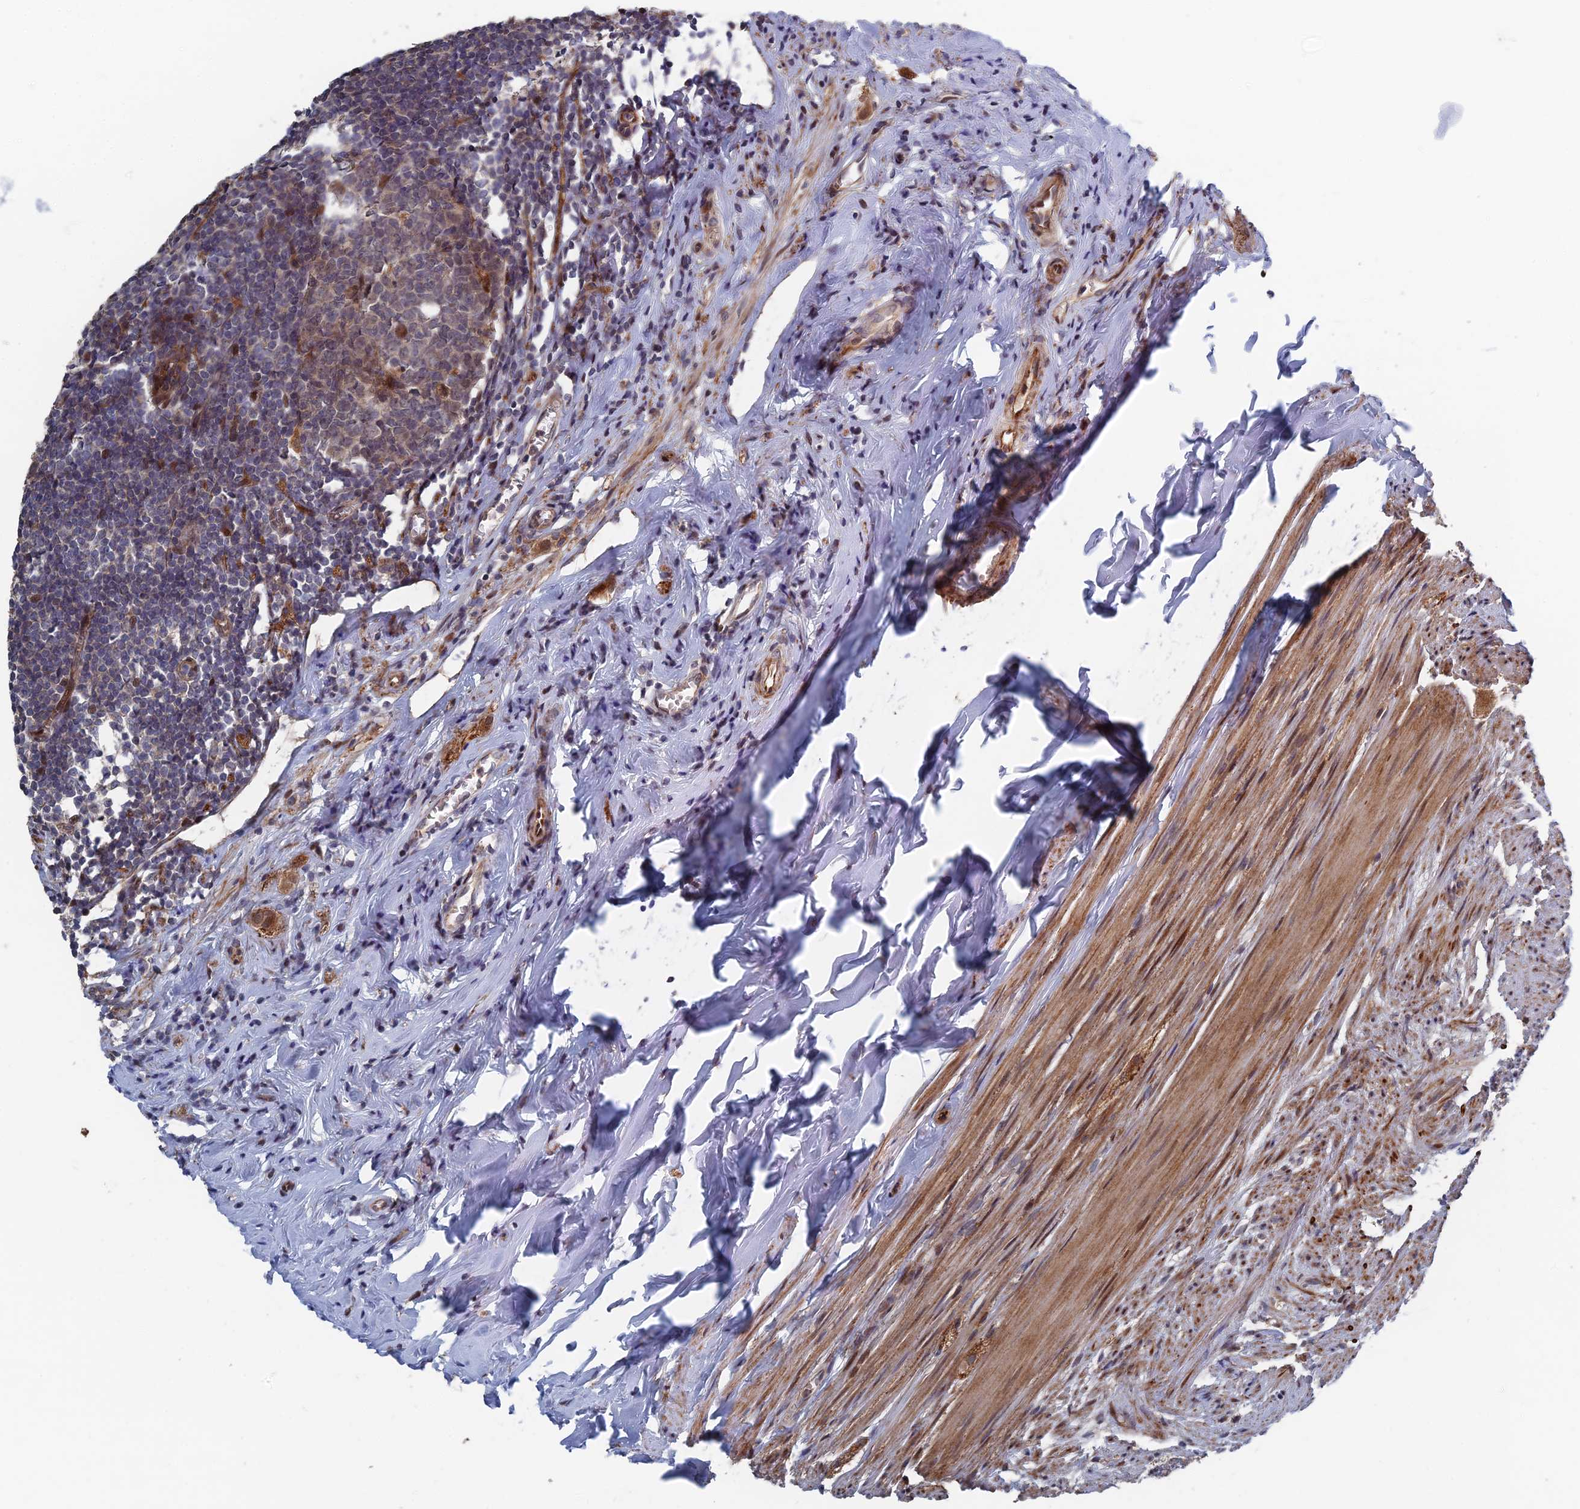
{"staining": {"intensity": "moderate", "quantity": ">75%", "location": "cytoplasmic/membranous"}, "tissue": "appendix", "cell_type": "Glandular cells", "image_type": "normal", "snomed": [{"axis": "morphology", "description": "Normal tissue, NOS"}, {"axis": "topography", "description": "Appendix"}], "caption": "Immunohistochemistry (IHC) image of unremarkable human appendix stained for a protein (brown), which displays medium levels of moderate cytoplasmic/membranous positivity in approximately >75% of glandular cells.", "gene": "GTF2IRD1", "patient": {"sex": "female", "age": 51}}